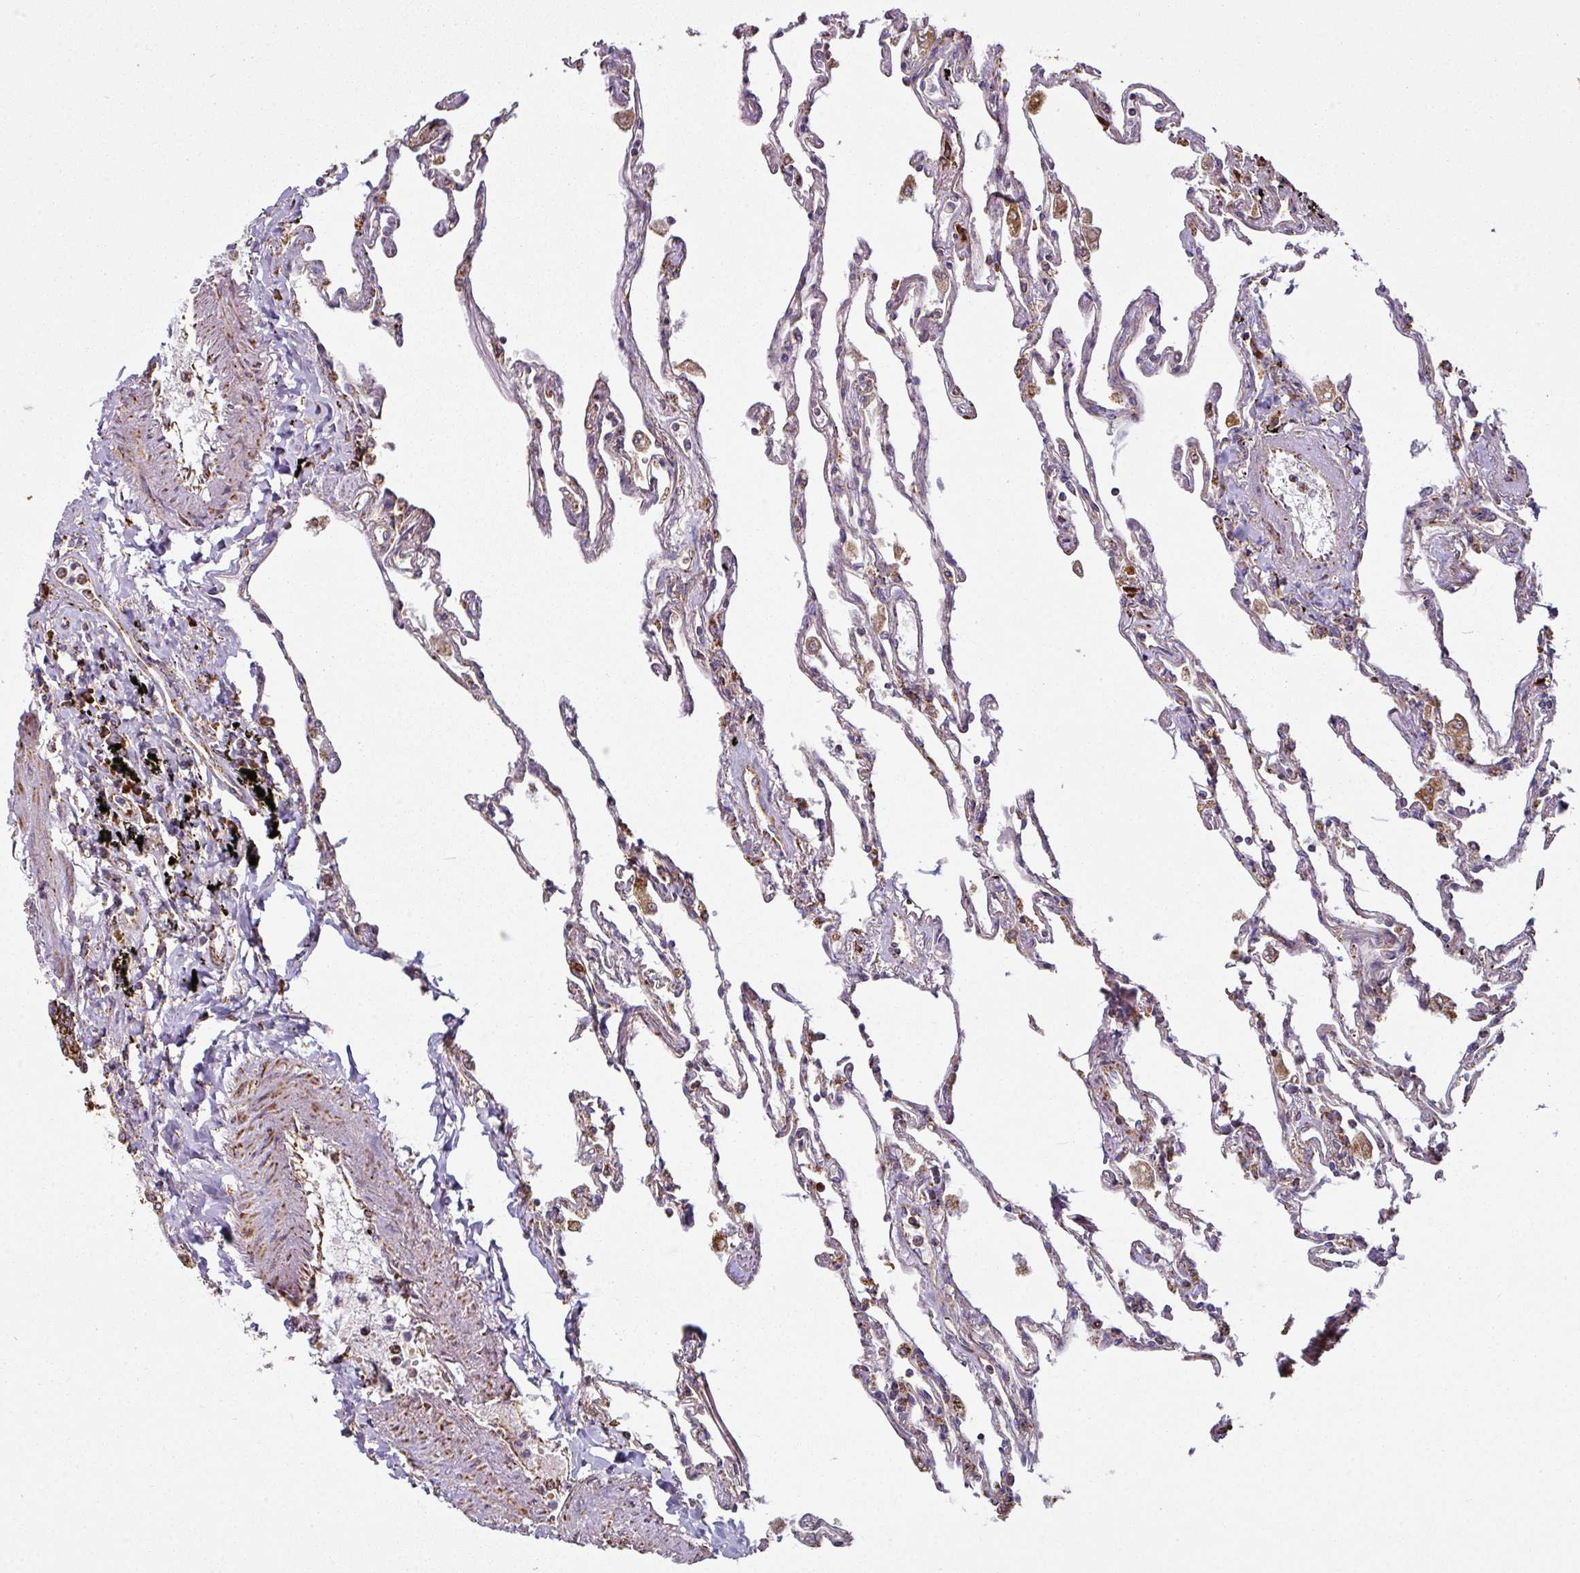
{"staining": {"intensity": "strong", "quantity": "25%-75%", "location": "cytoplasmic/membranous"}, "tissue": "lung", "cell_type": "Alveolar cells", "image_type": "normal", "snomed": [{"axis": "morphology", "description": "Normal tissue, NOS"}, {"axis": "topography", "description": "Lung"}], "caption": "The image exhibits staining of normal lung, revealing strong cytoplasmic/membranous protein expression (brown color) within alveolar cells.", "gene": "TRAP1", "patient": {"sex": "female", "age": 67}}